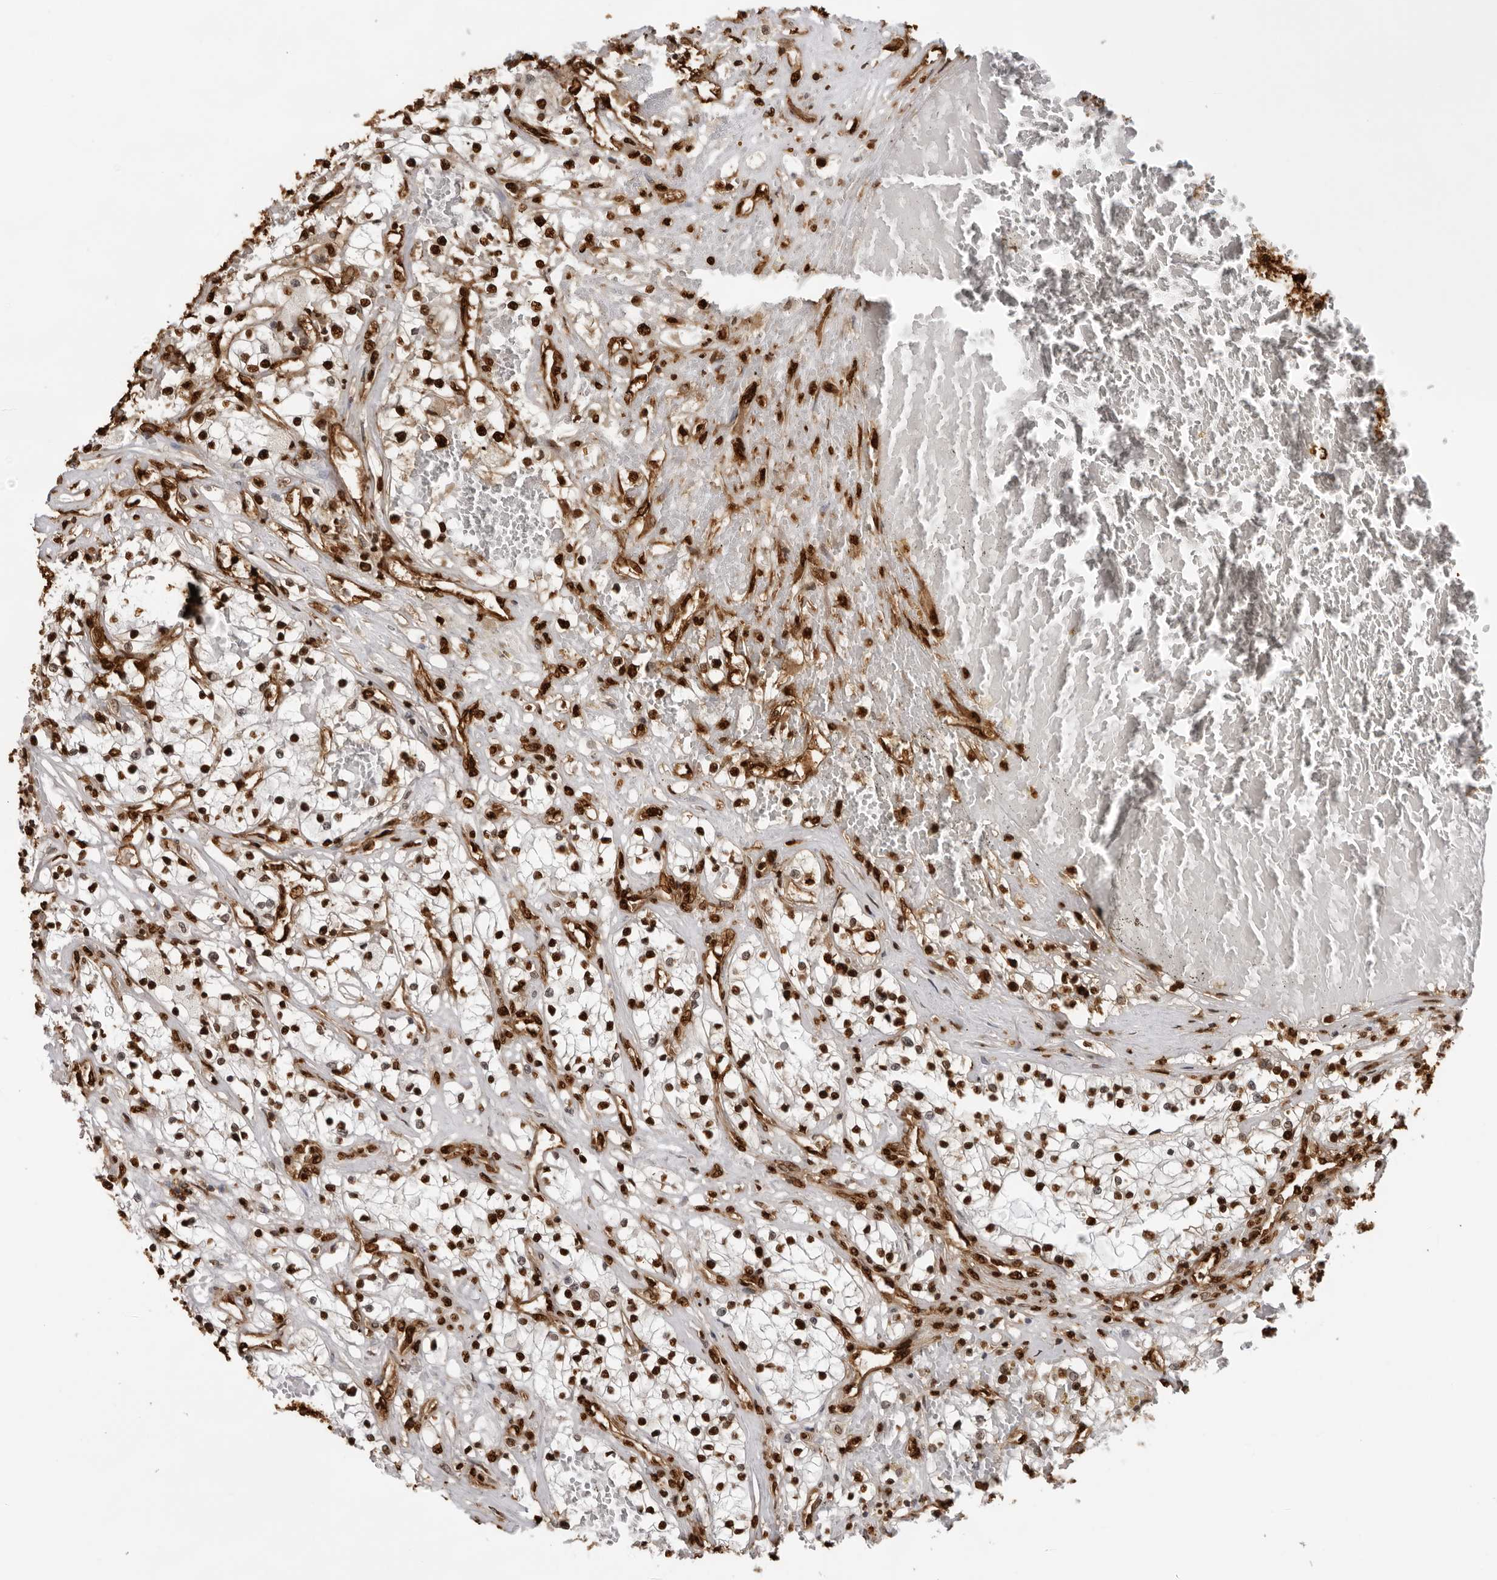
{"staining": {"intensity": "strong", "quantity": ">75%", "location": "nuclear"}, "tissue": "renal cancer", "cell_type": "Tumor cells", "image_type": "cancer", "snomed": [{"axis": "morphology", "description": "Normal tissue, NOS"}, {"axis": "morphology", "description": "Adenocarcinoma, NOS"}, {"axis": "topography", "description": "Kidney"}], "caption": "This histopathology image demonstrates immunohistochemistry (IHC) staining of human renal cancer, with high strong nuclear staining in approximately >75% of tumor cells.", "gene": "ZFP91", "patient": {"sex": "male", "age": 68}}